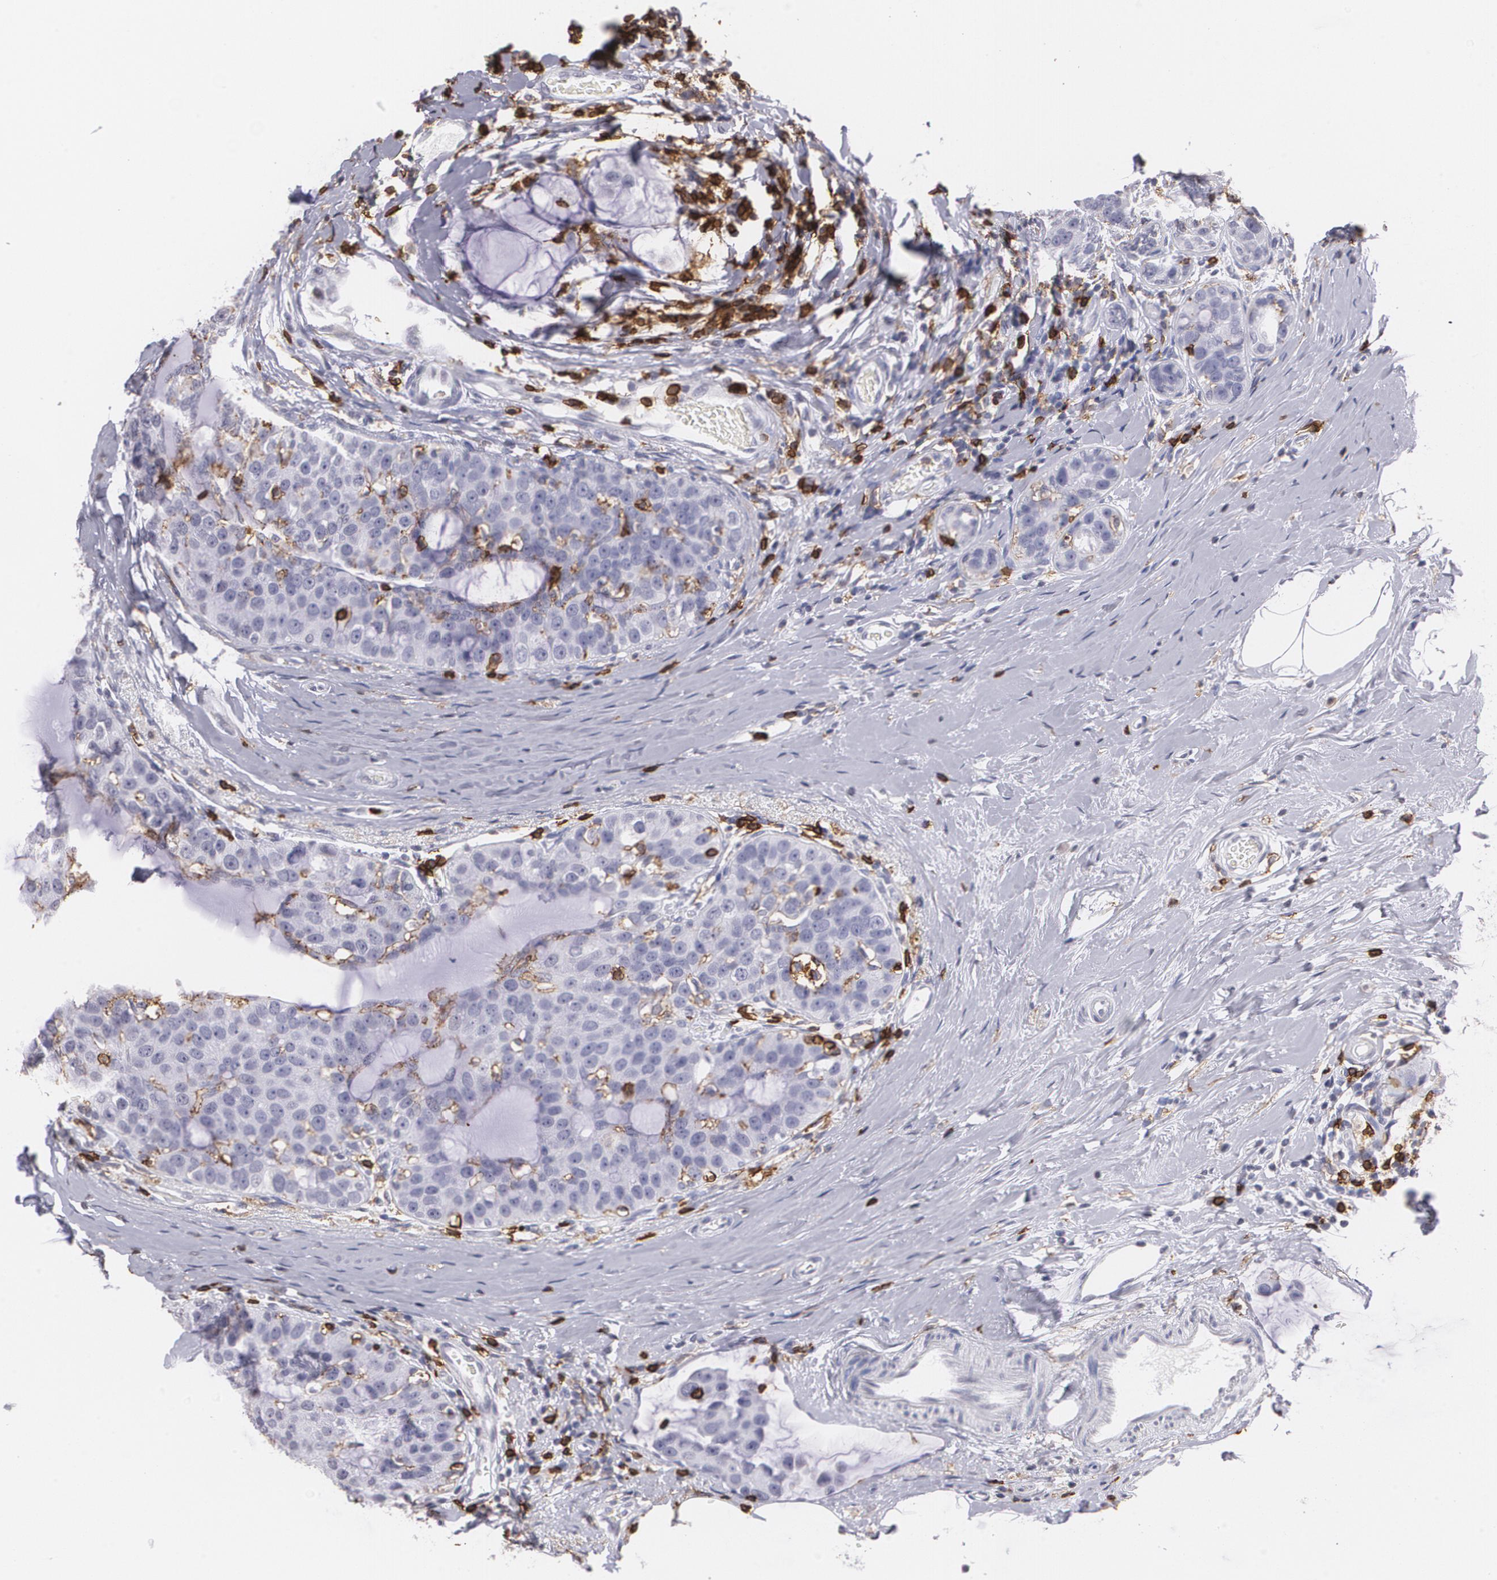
{"staining": {"intensity": "negative", "quantity": "none", "location": "none"}, "tissue": "breast cancer", "cell_type": "Tumor cells", "image_type": "cancer", "snomed": [{"axis": "morphology", "description": "Normal tissue, NOS"}, {"axis": "morphology", "description": "Duct carcinoma"}, {"axis": "topography", "description": "Breast"}], "caption": "The histopathology image displays no staining of tumor cells in invasive ductal carcinoma (breast).", "gene": "PTPRC", "patient": {"sex": "female", "age": 50}}